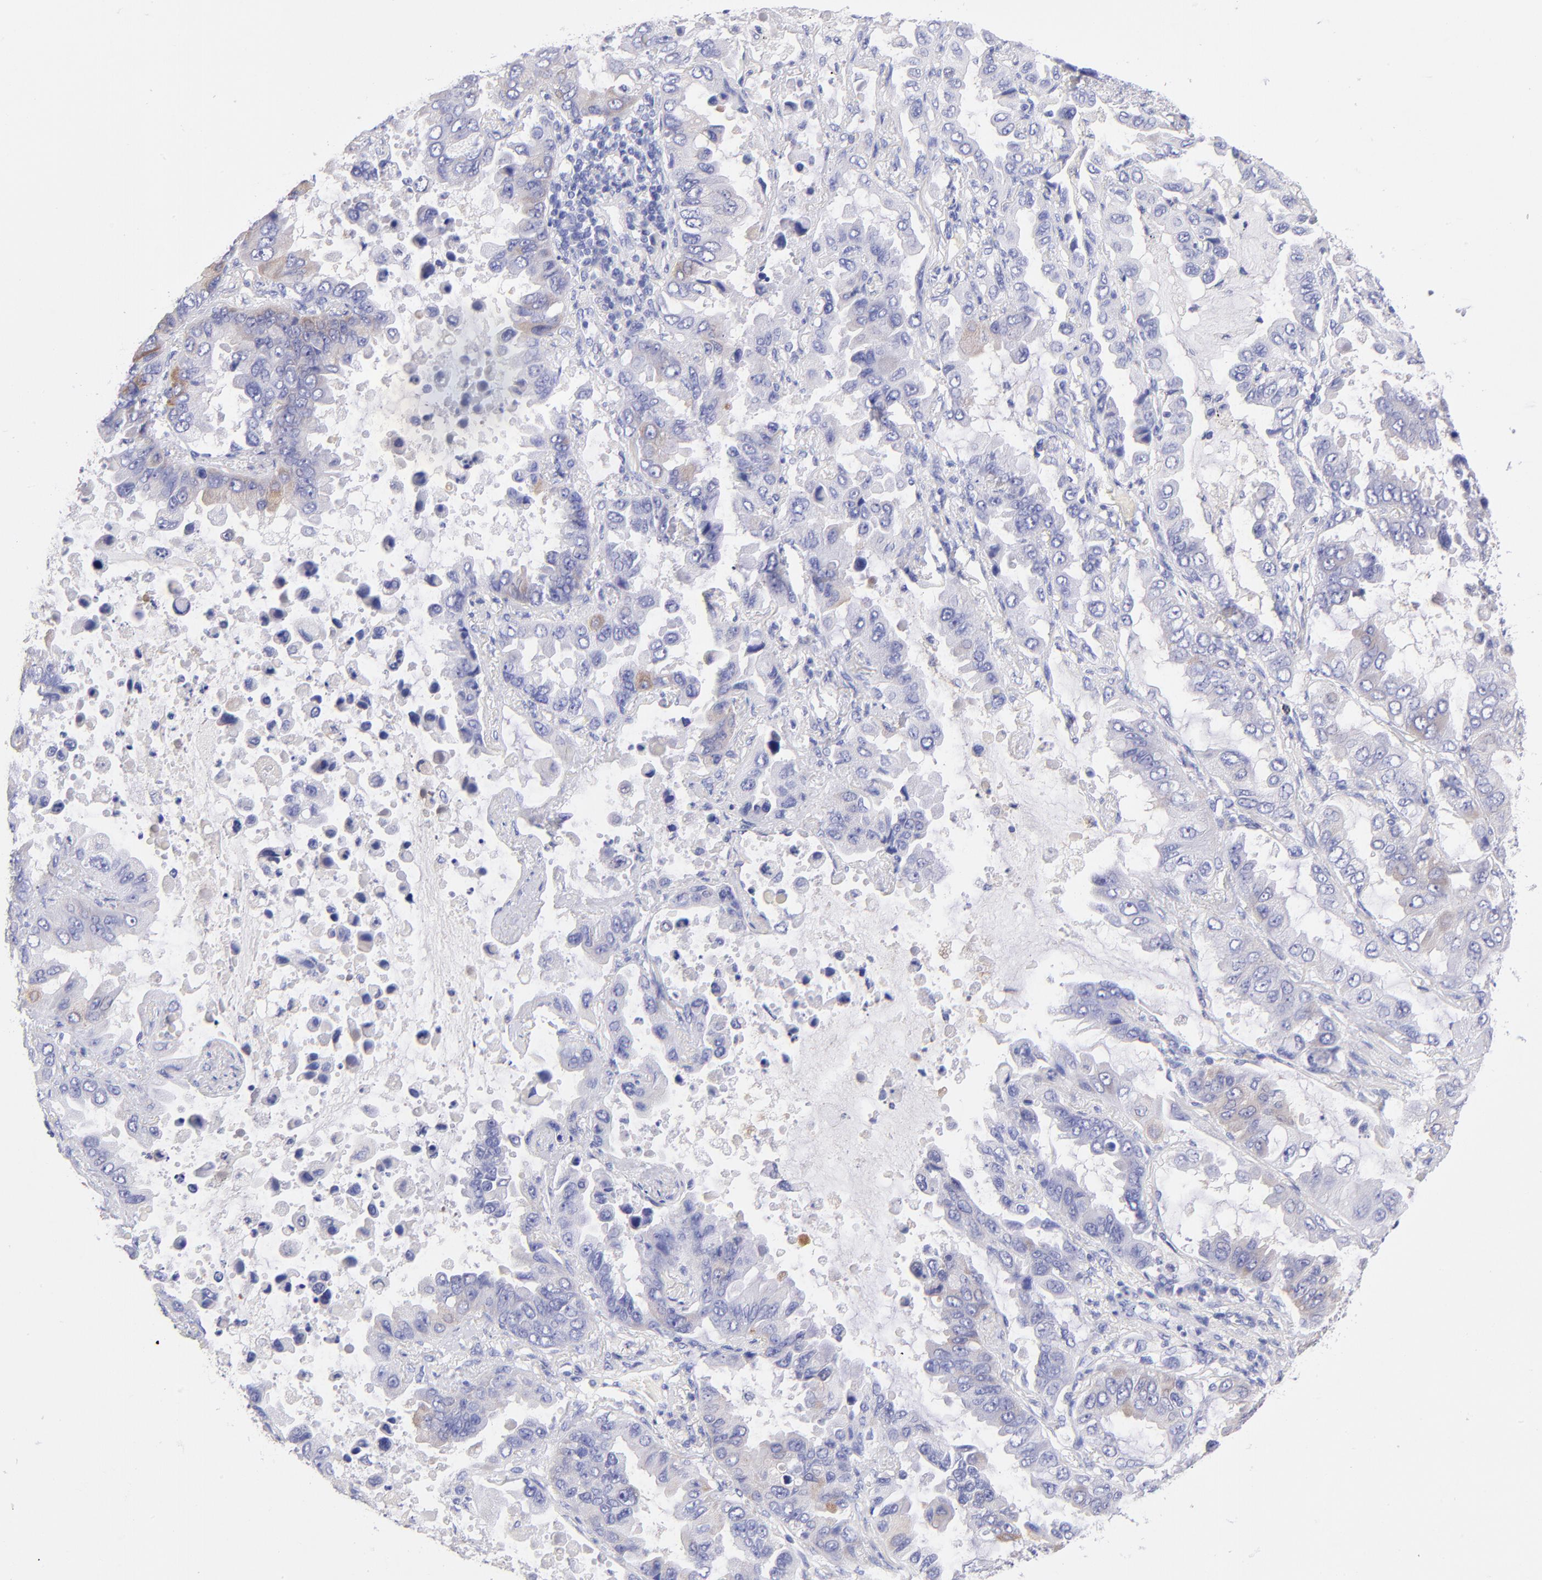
{"staining": {"intensity": "weak", "quantity": "<25%", "location": "cytoplasmic/membranous"}, "tissue": "lung cancer", "cell_type": "Tumor cells", "image_type": "cancer", "snomed": [{"axis": "morphology", "description": "Adenocarcinoma, NOS"}, {"axis": "topography", "description": "Lung"}], "caption": "Immunohistochemistry of lung cancer (adenocarcinoma) displays no positivity in tumor cells.", "gene": "RAB3B", "patient": {"sex": "male", "age": 64}}